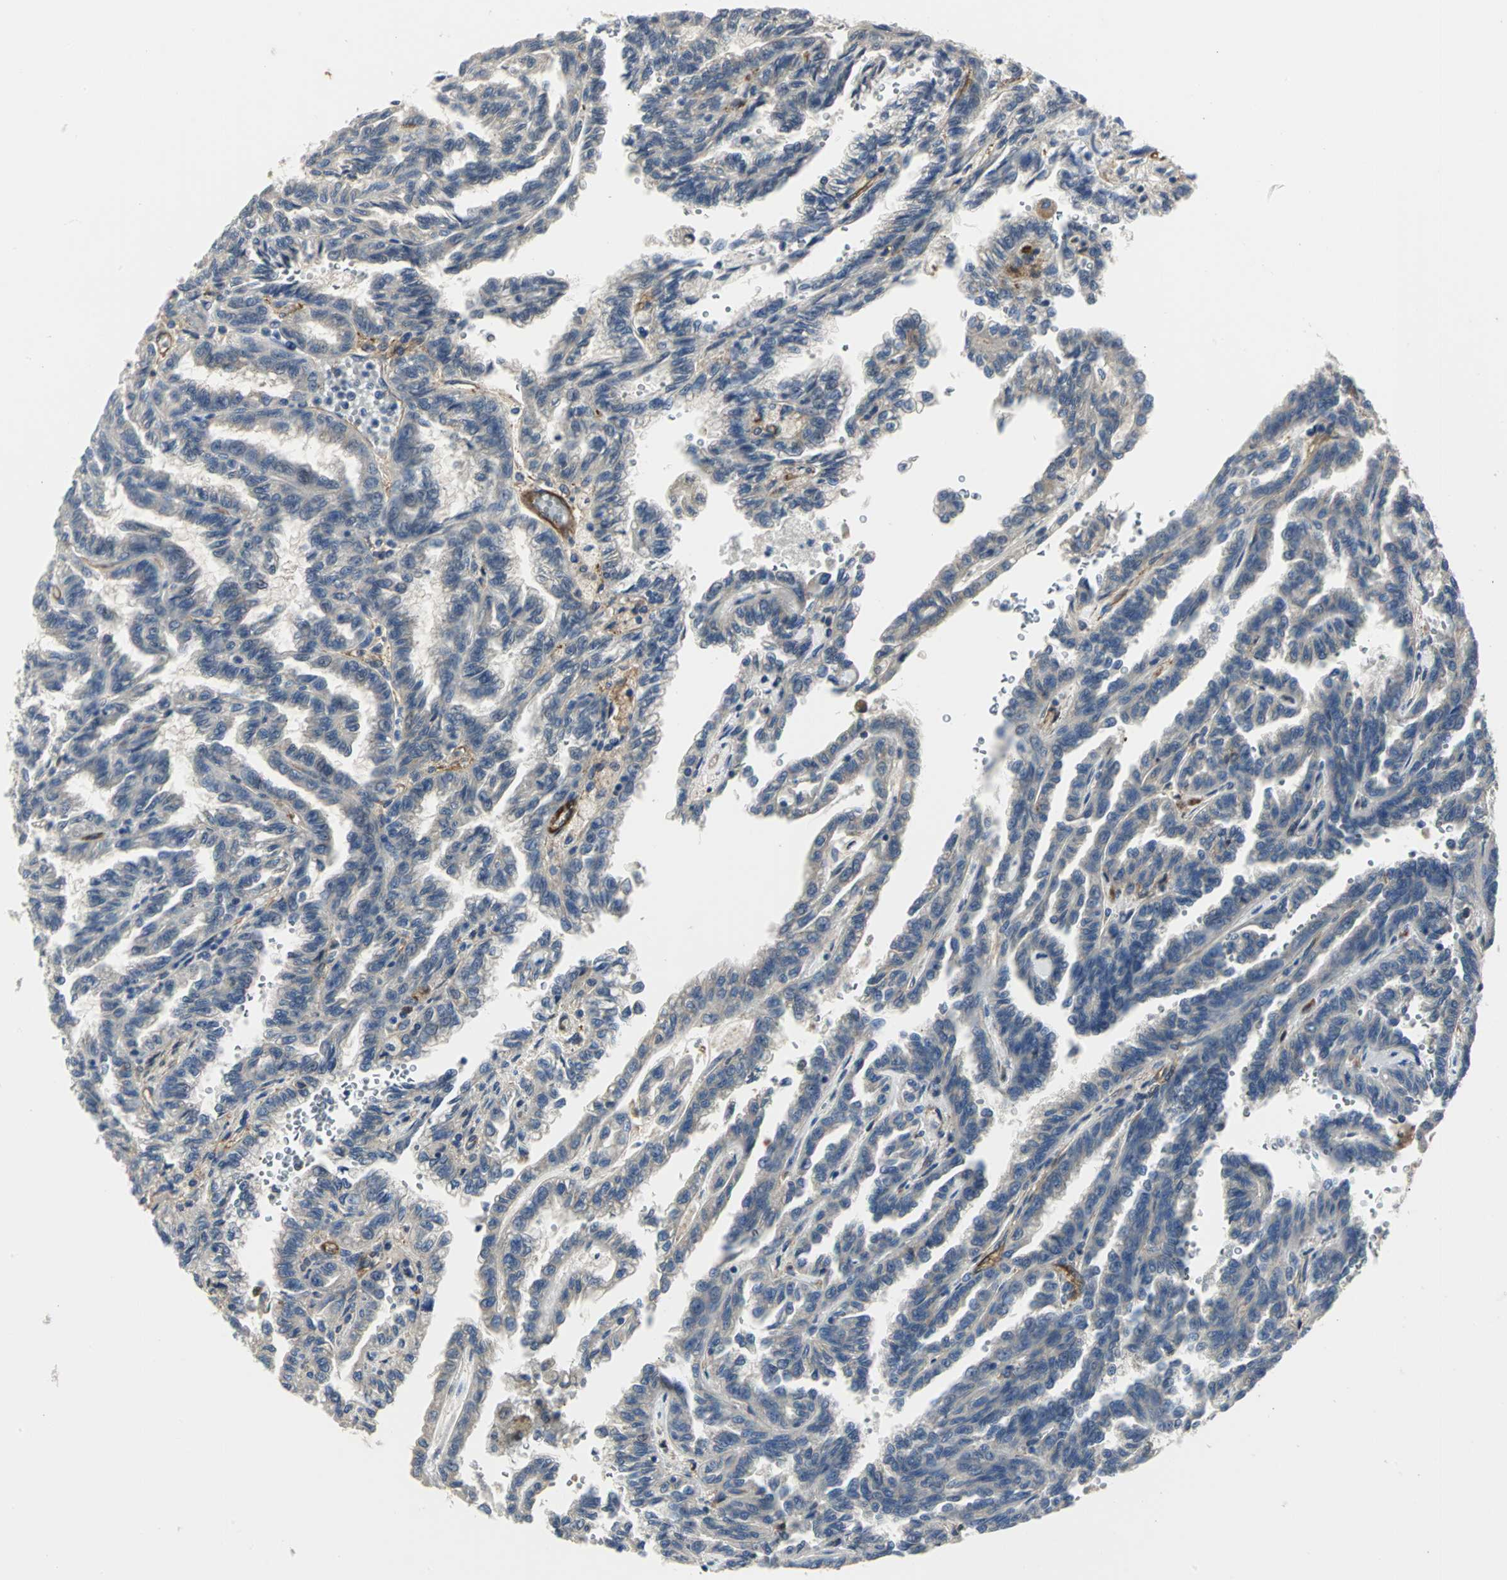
{"staining": {"intensity": "moderate", "quantity": "<25%", "location": "cytoplasmic/membranous"}, "tissue": "renal cancer", "cell_type": "Tumor cells", "image_type": "cancer", "snomed": [{"axis": "morphology", "description": "Inflammation, NOS"}, {"axis": "morphology", "description": "Adenocarcinoma, NOS"}, {"axis": "topography", "description": "Kidney"}], "caption": "Protein staining of renal cancer tissue displays moderate cytoplasmic/membranous staining in approximately <25% of tumor cells.", "gene": "CHRNB1", "patient": {"sex": "male", "age": 68}}